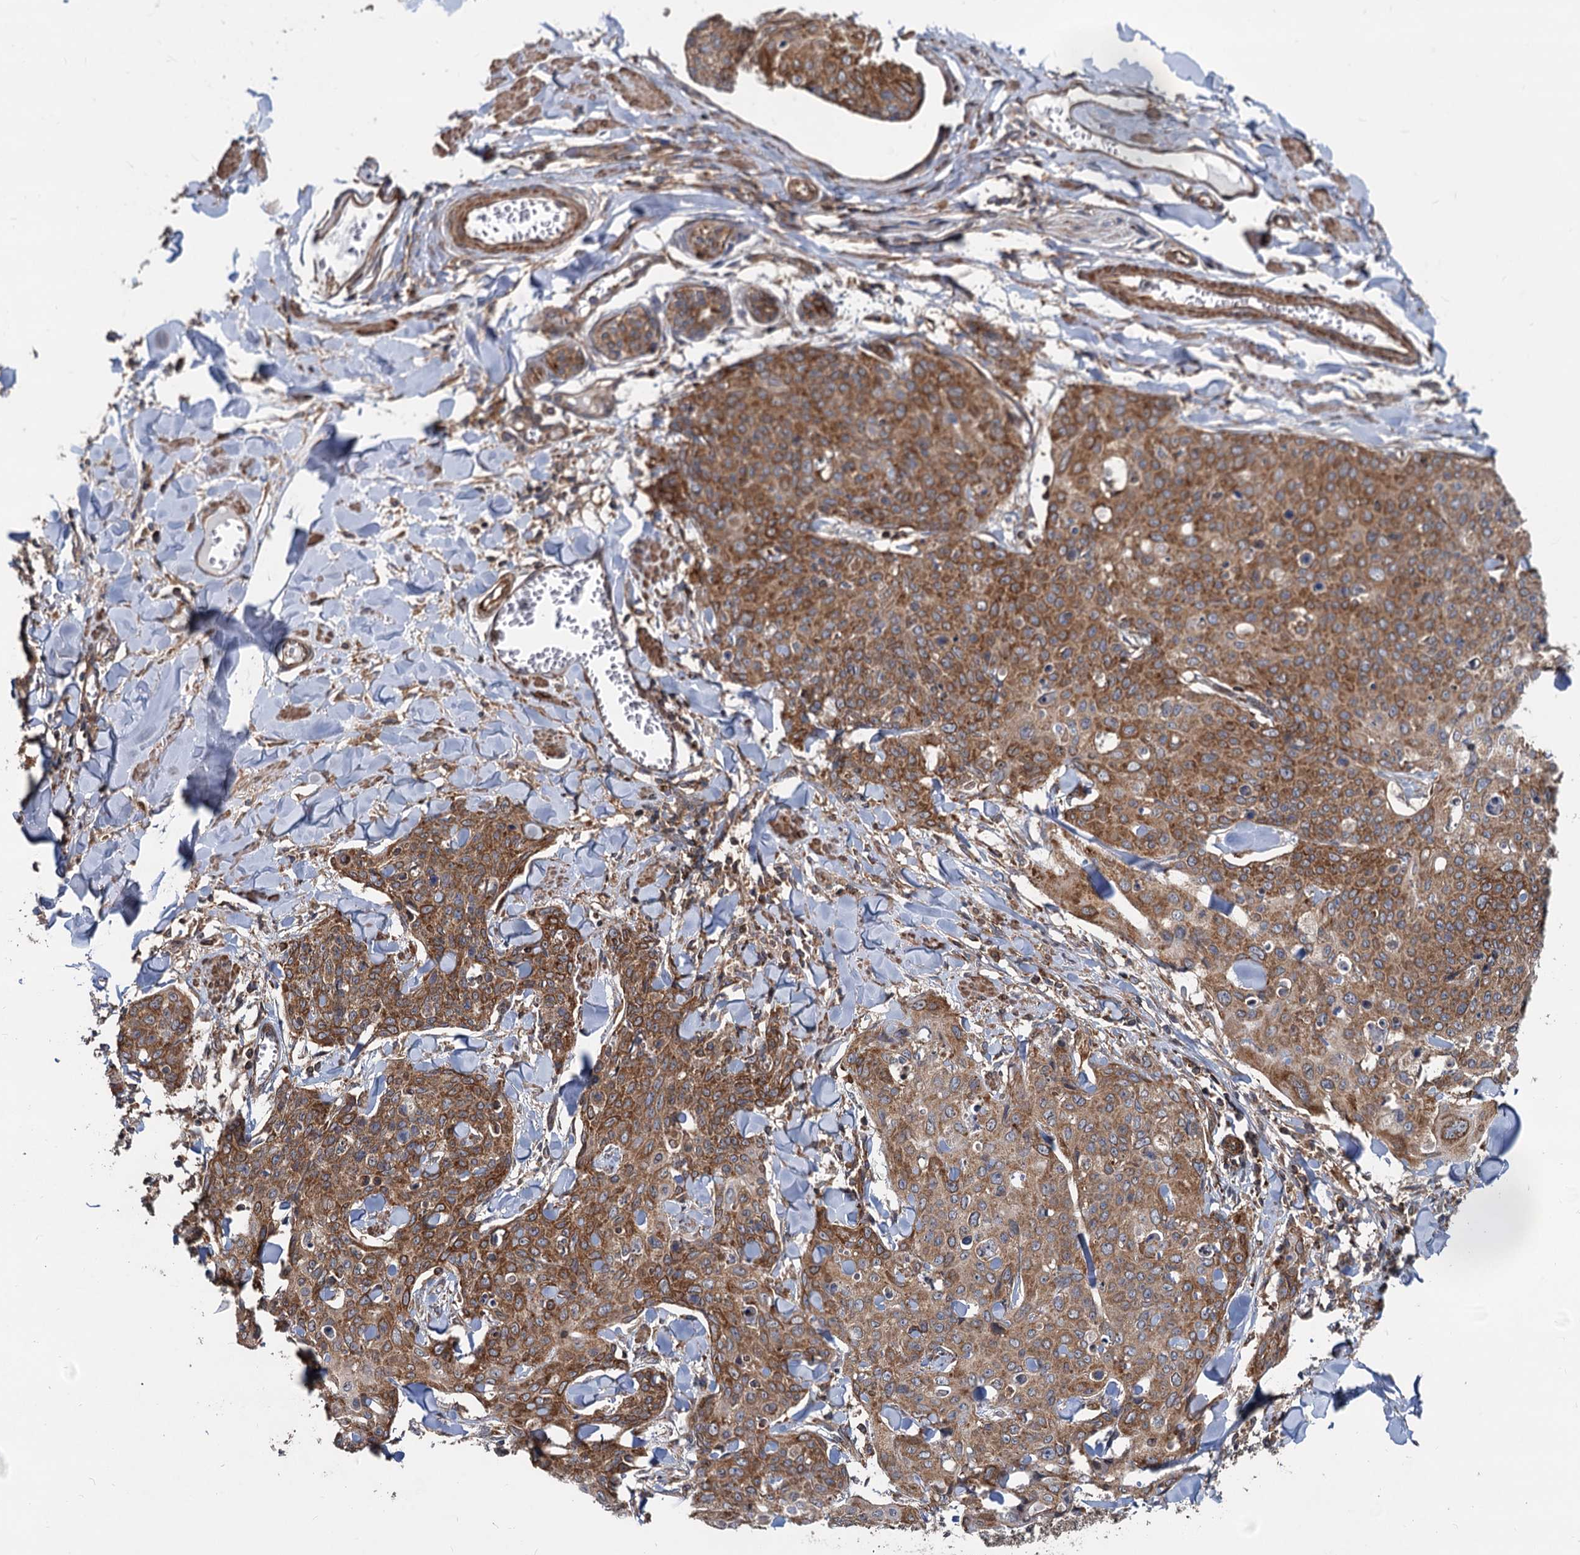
{"staining": {"intensity": "strong", "quantity": ">75%", "location": "cytoplasmic/membranous"}, "tissue": "skin cancer", "cell_type": "Tumor cells", "image_type": "cancer", "snomed": [{"axis": "morphology", "description": "Squamous cell carcinoma, NOS"}, {"axis": "topography", "description": "Skin"}, {"axis": "topography", "description": "Vulva"}], "caption": "Strong cytoplasmic/membranous staining for a protein is seen in about >75% of tumor cells of skin squamous cell carcinoma using immunohistochemistry.", "gene": "STIM1", "patient": {"sex": "female", "age": 85}}